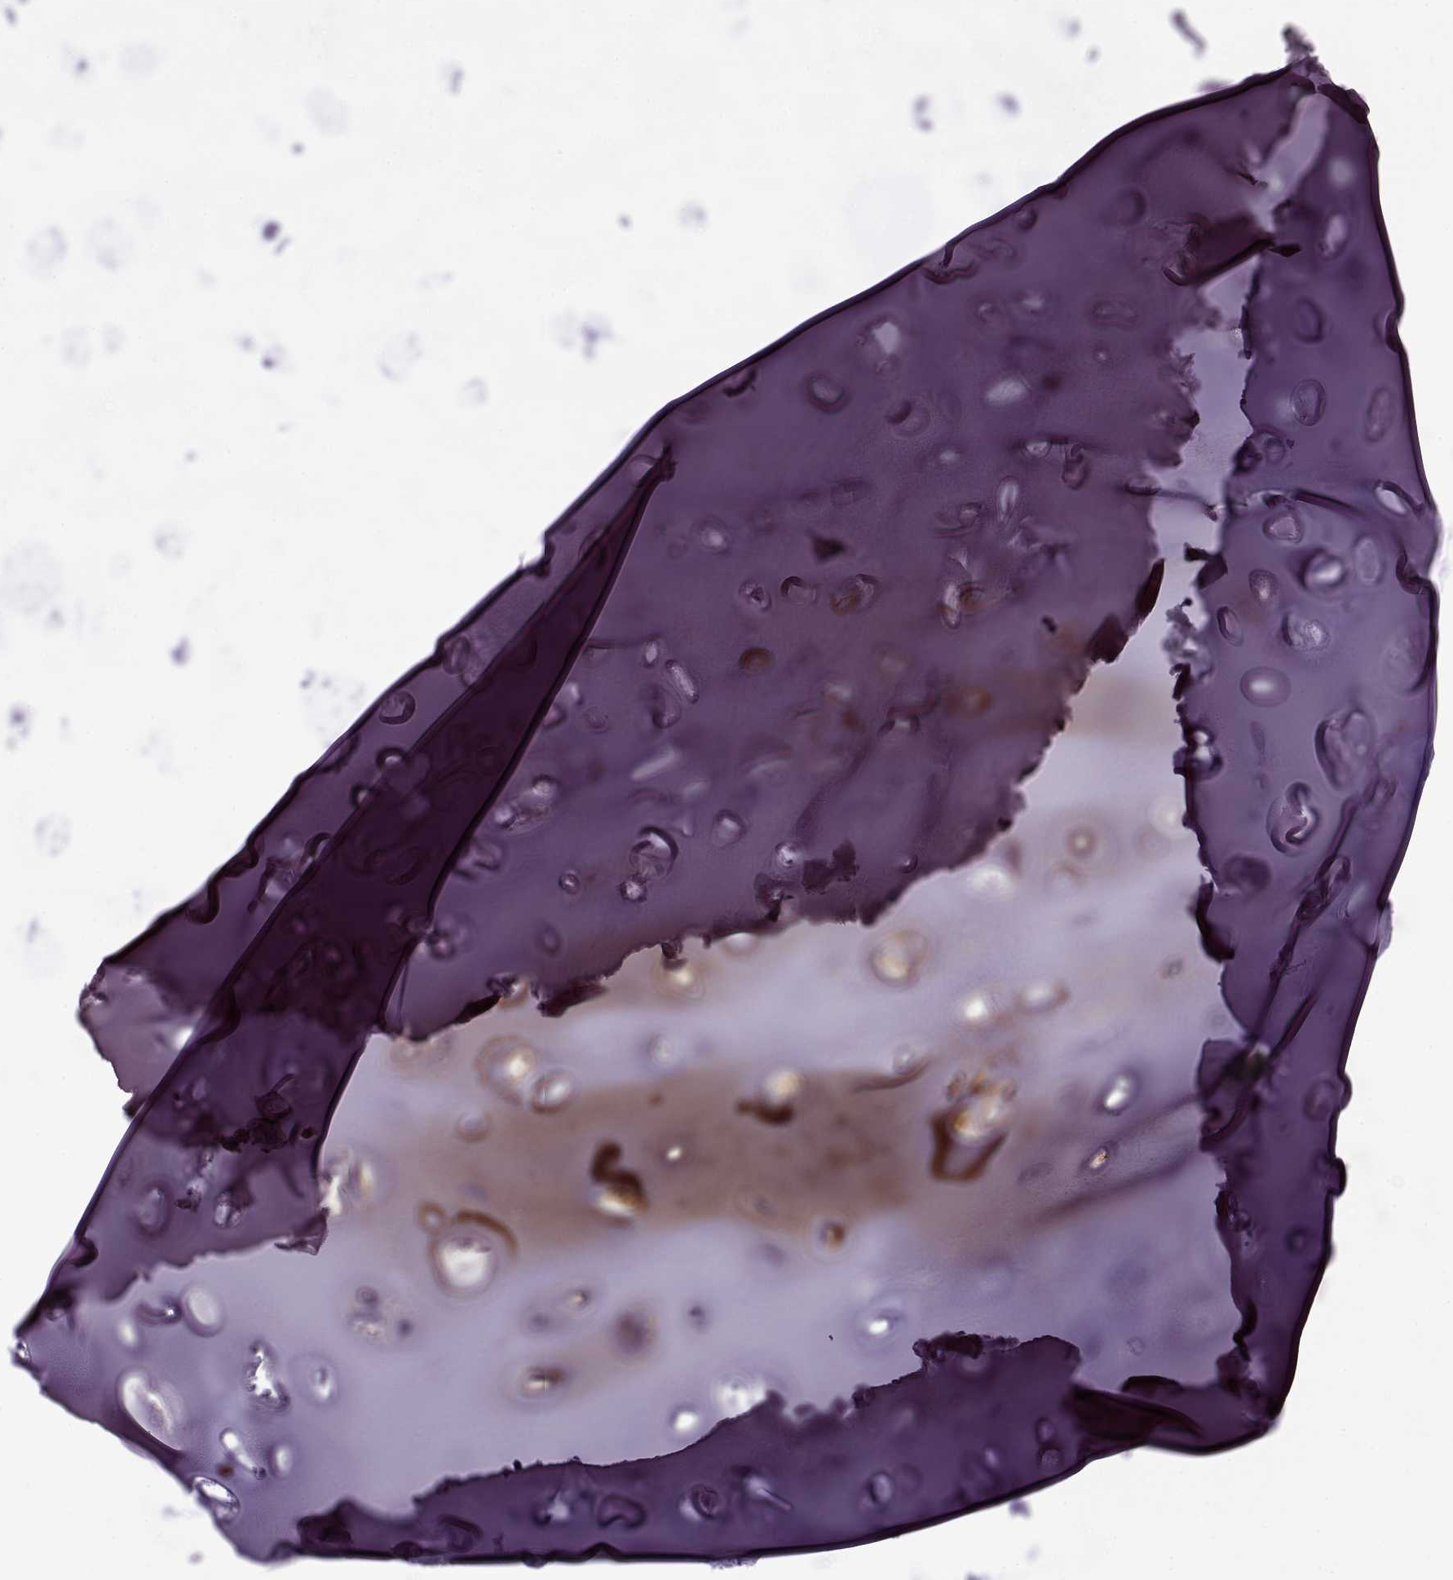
{"staining": {"intensity": "negative", "quantity": "none", "location": "none"}, "tissue": "adipose tissue", "cell_type": "Adipocytes", "image_type": "normal", "snomed": [{"axis": "morphology", "description": "Normal tissue, NOS"}, {"axis": "morphology", "description": "Squamous cell carcinoma, NOS"}, {"axis": "topography", "description": "Cartilage tissue"}, {"axis": "topography", "description": "Lung"}], "caption": "Adipocytes are negative for brown protein staining in unremarkable adipose tissue. (Stains: DAB immunohistochemistry (IHC) with hematoxylin counter stain, Microscopy: brightfield microscopy at high magnification).", "gene": "URI1", "patient": {"sex": "male", "age": 66}}